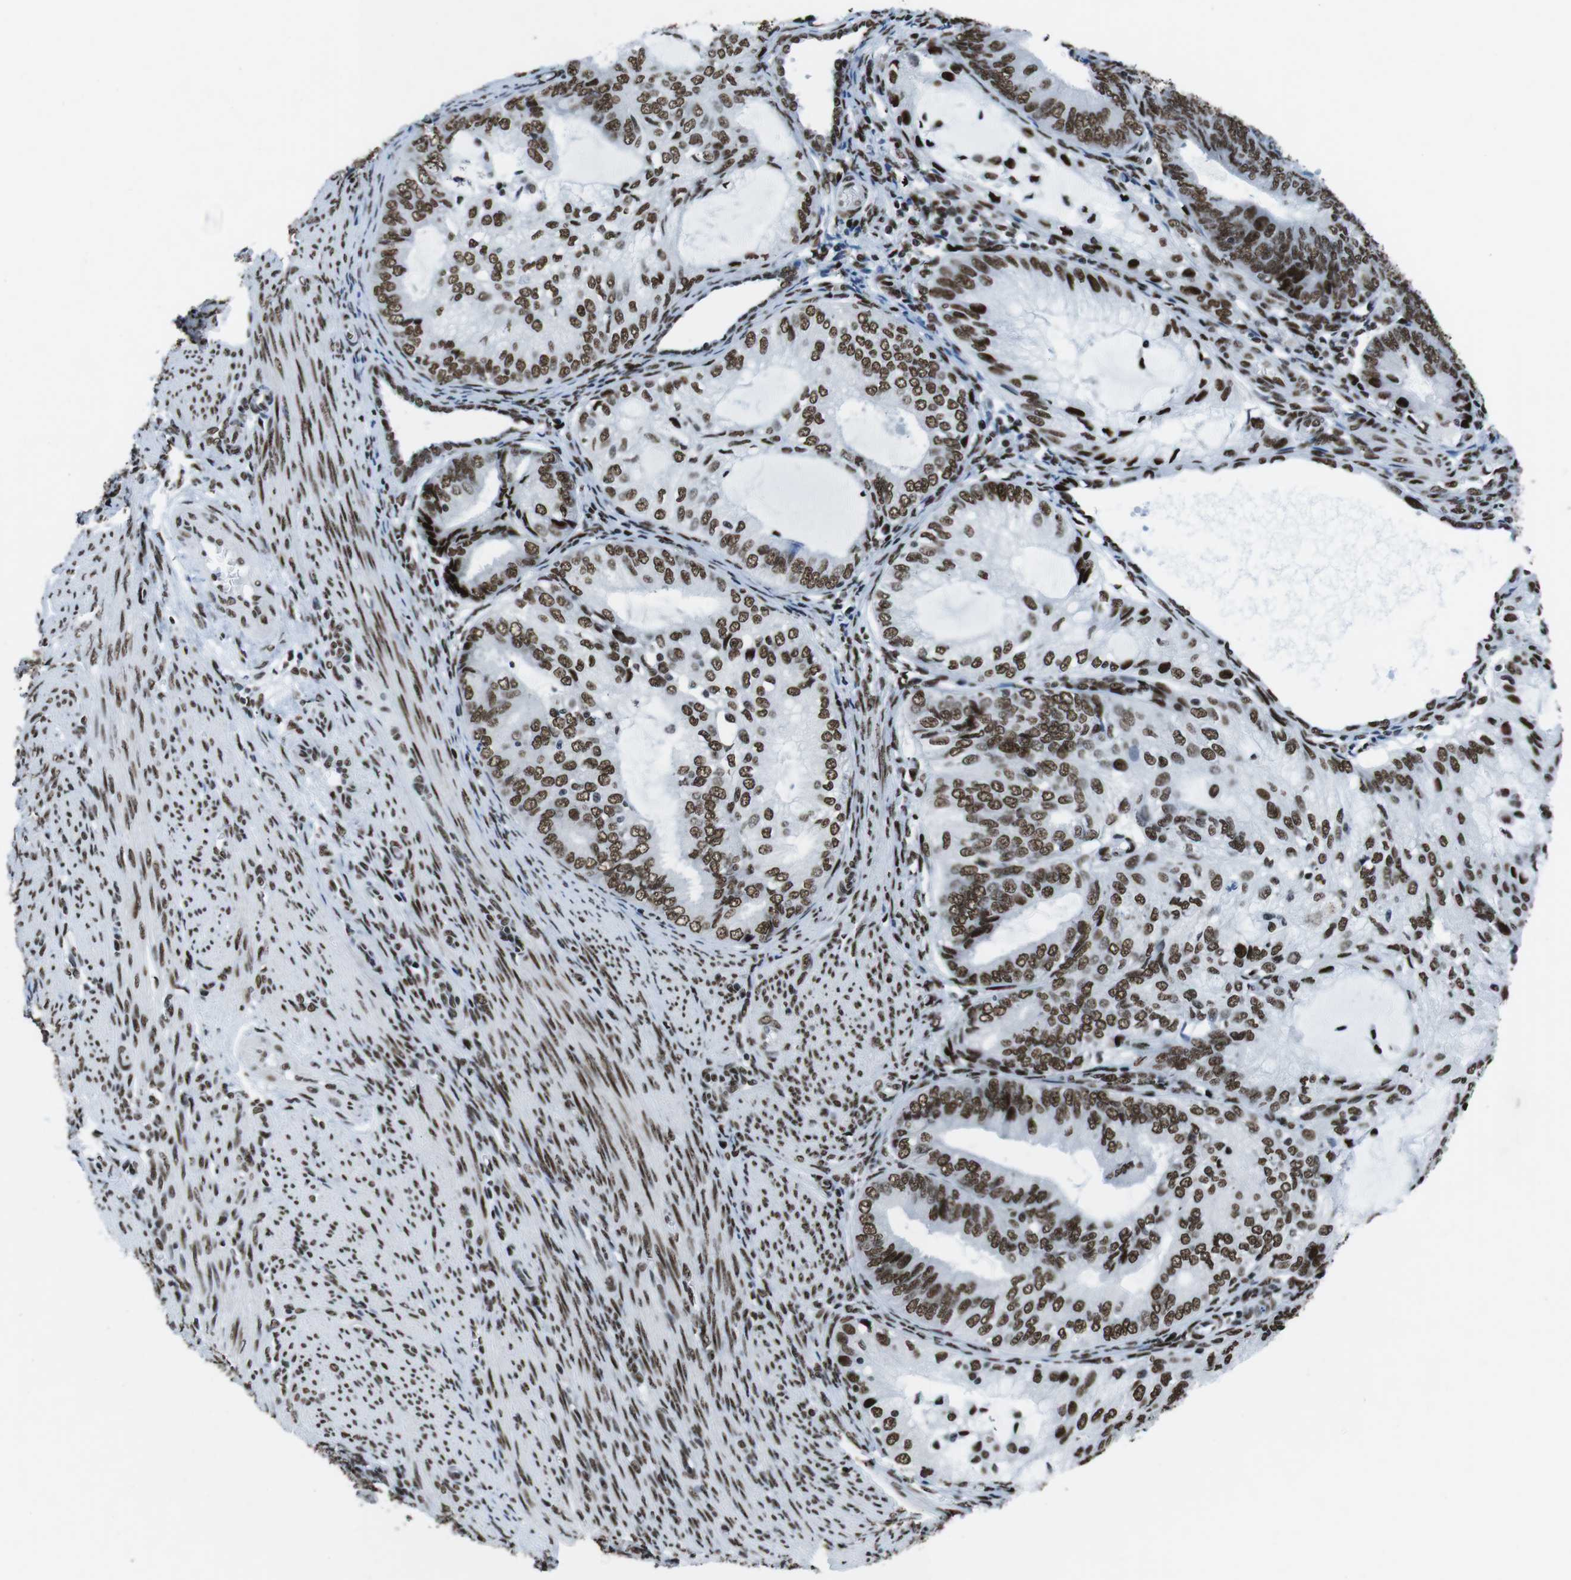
{"staining": {"intensity": "moderate", "quantity": ">75%", "location": "nuclear"}, "tissue": "endometrial cancer", "cell_type": "Tumor cells", "image_type": "cancer", "snomed": [{"axis": "morphology", "description": "Adenocarcinoma, NOS"}, {"axis": "topography", "description": "Endometrium"}], "caption": "The image demonstrates immunohistochemical staining of adenocarcinoma (endometrial). There is moderate nuclear positivity is present in approximately >75% of tumor cells.", "gene": "CITED2", "patient": {"sex": "female", "age": 81}}